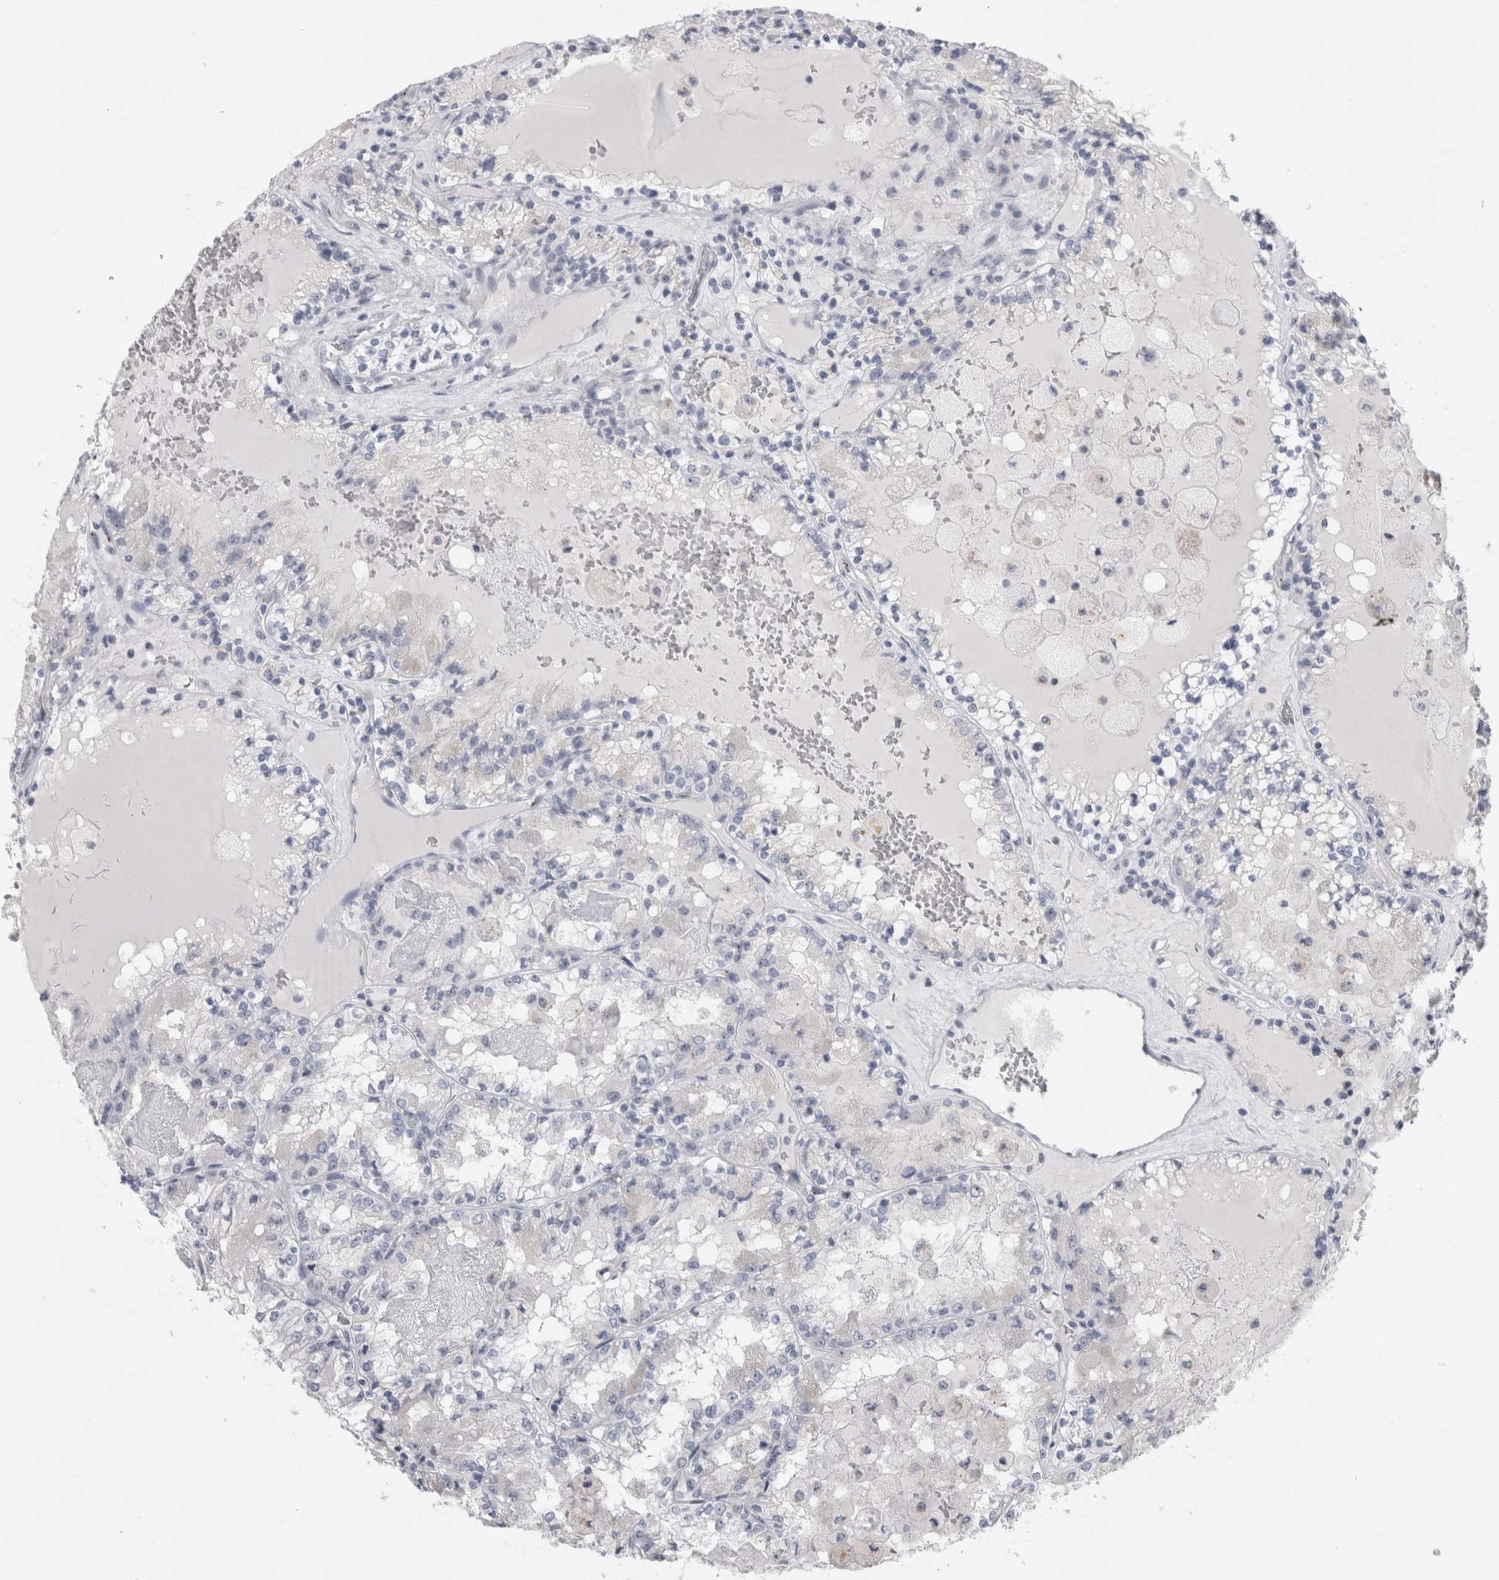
{"staining": {"intensity": "negative", "quantity": "none", "location": "none"}, "tissue": "renal cancer", "cell_type": "Tumor cells", "image_type": "cancer", "snomed": [{"axis": "morphology", "description": "Adenocarcinoma, NOS"}, {"axis": "topography", "description": "Kidney"}], "caption": "This is an immunohistochemistry histopathology image of renal adenocarcinoma. There is no expression in tumor cells.", "gene": "AKAP9", "patient": {"sex": "female", "age": 56}}